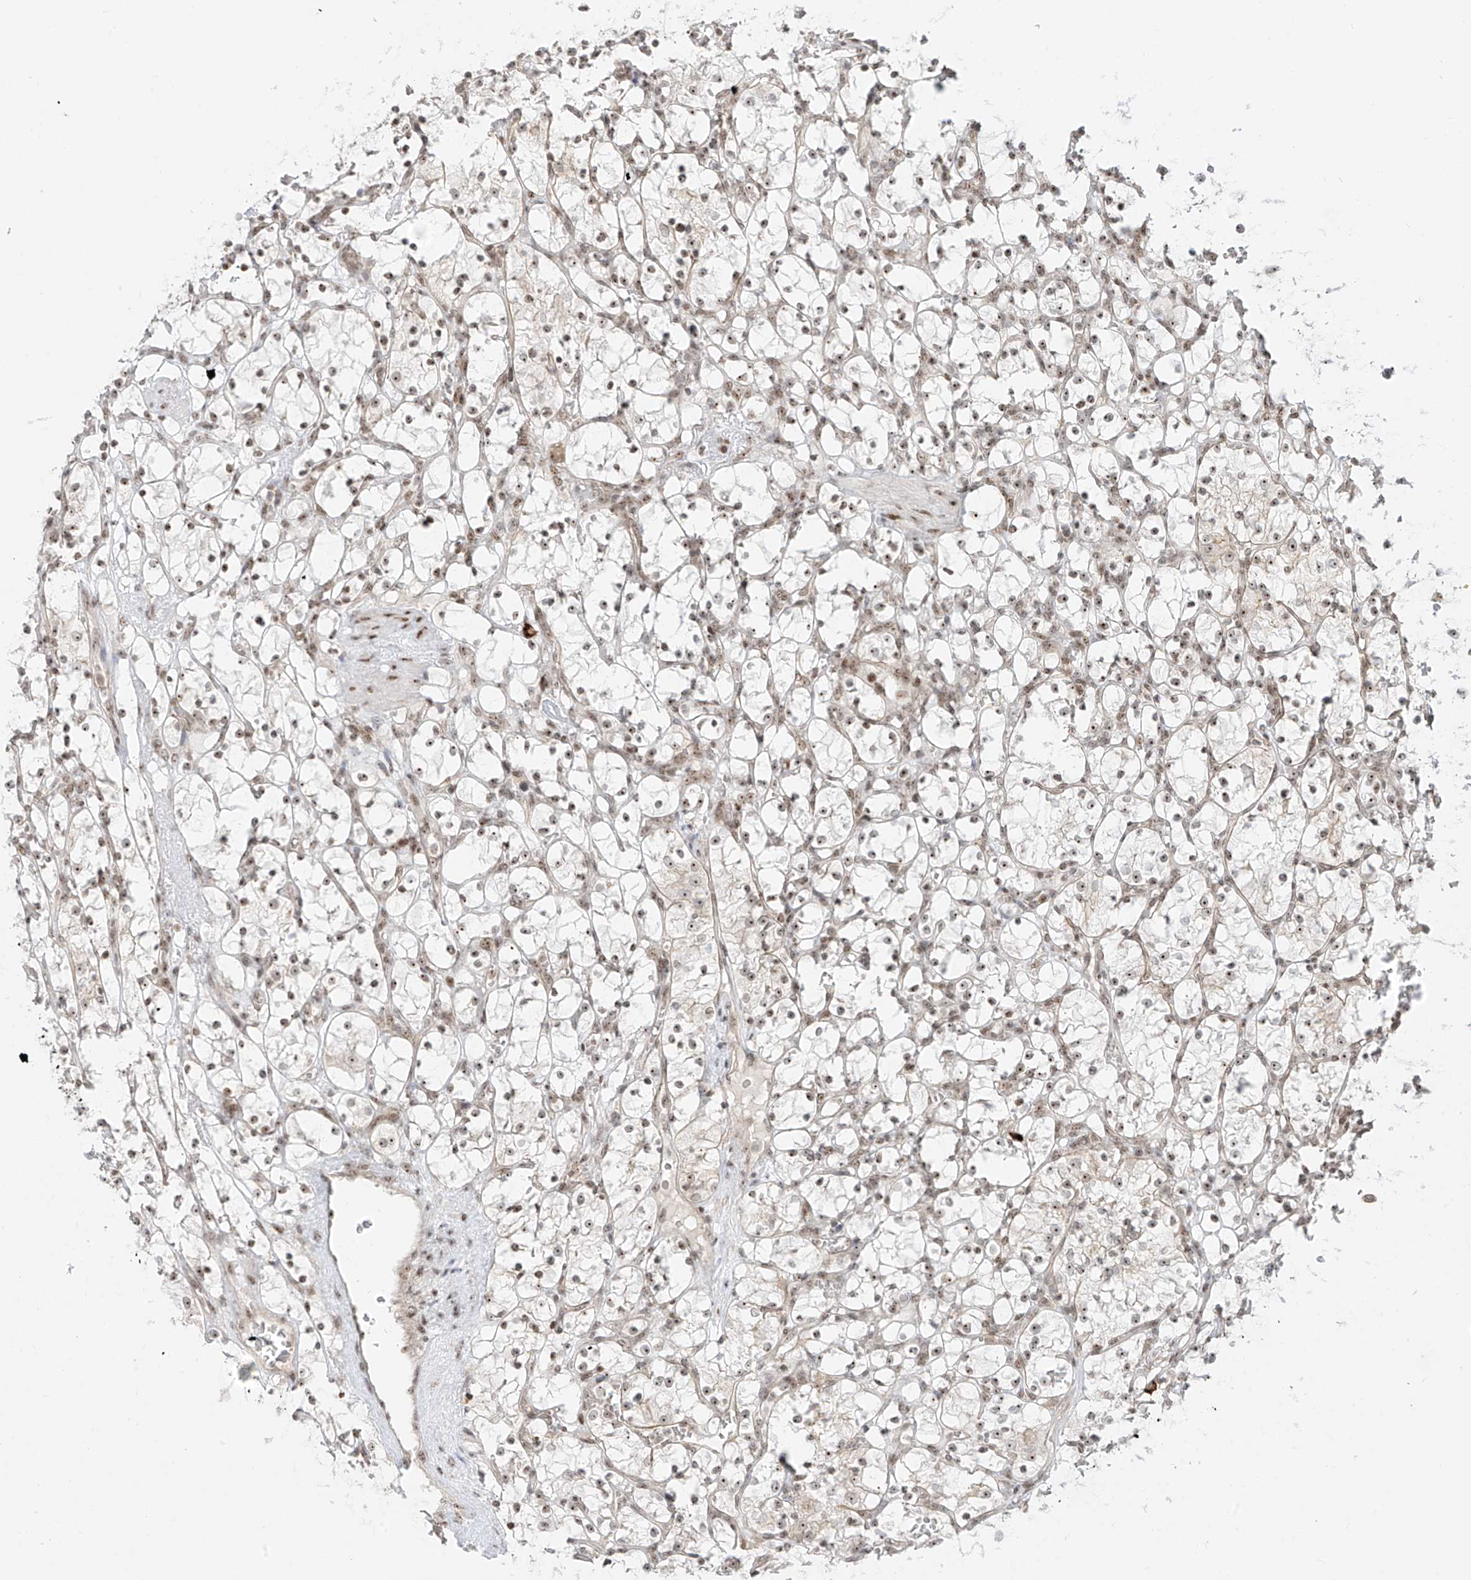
{"staining": {"intensity": "weak", "quantity": "25%-75%", "location": "nuclear"}, "tissue": "renal cancer", "cell_type": "Tumor cells", "image_type": "cancer", "snomed": [{"axis": "morphology", "description": "Adenocarcinoma, NOS"}, {"axis": "topography", "description": "Kidney"}], "caption": "The histopathology image displays staining of adenocarcinoma (renal), revealing weak nuclear protein staining (brown color) within tumor cells.", "gene": "ZNF512", "patient": {"sex": "female", "age": 69}}